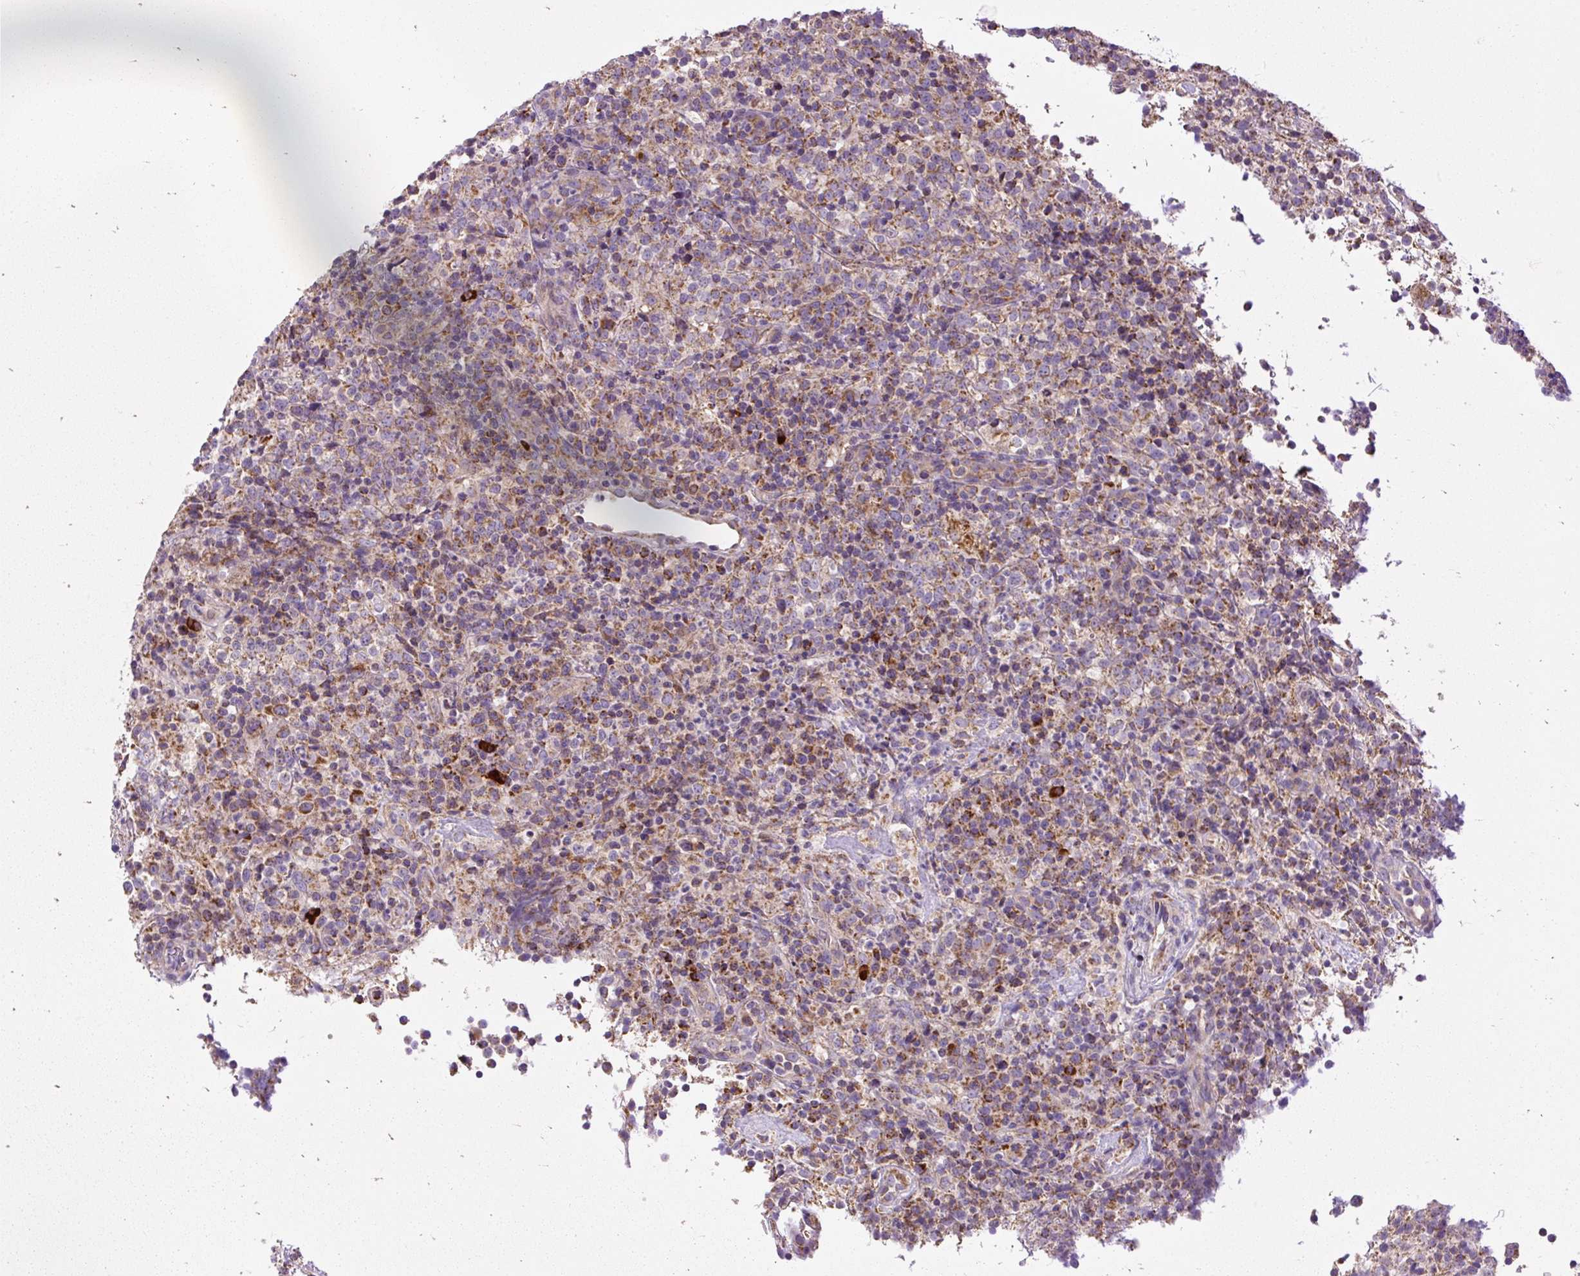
{"staining": {"intensity": "moderate", "quantity": "25%-75%", "location": "cytoplasmic/membranous"}, "tissue": "lymphoma", "cell_type": "Tumor cells", "image_type": "cancer", "snomed": [{"axis": "morphology", "description": "Malignant lymphoma, non-Hodgkin's type, High grade"}, {"axis": "topography", "description": "Lymph node"}], "caption": "About 25%-75% of tumor cells in human lymphoma demonstrate moderate cytoplasmic/membranous protein staining as visualized by brown immunohistochemical staining.", "gene": "TM2D3", "patient": {"sex": "male", "age": 54}}